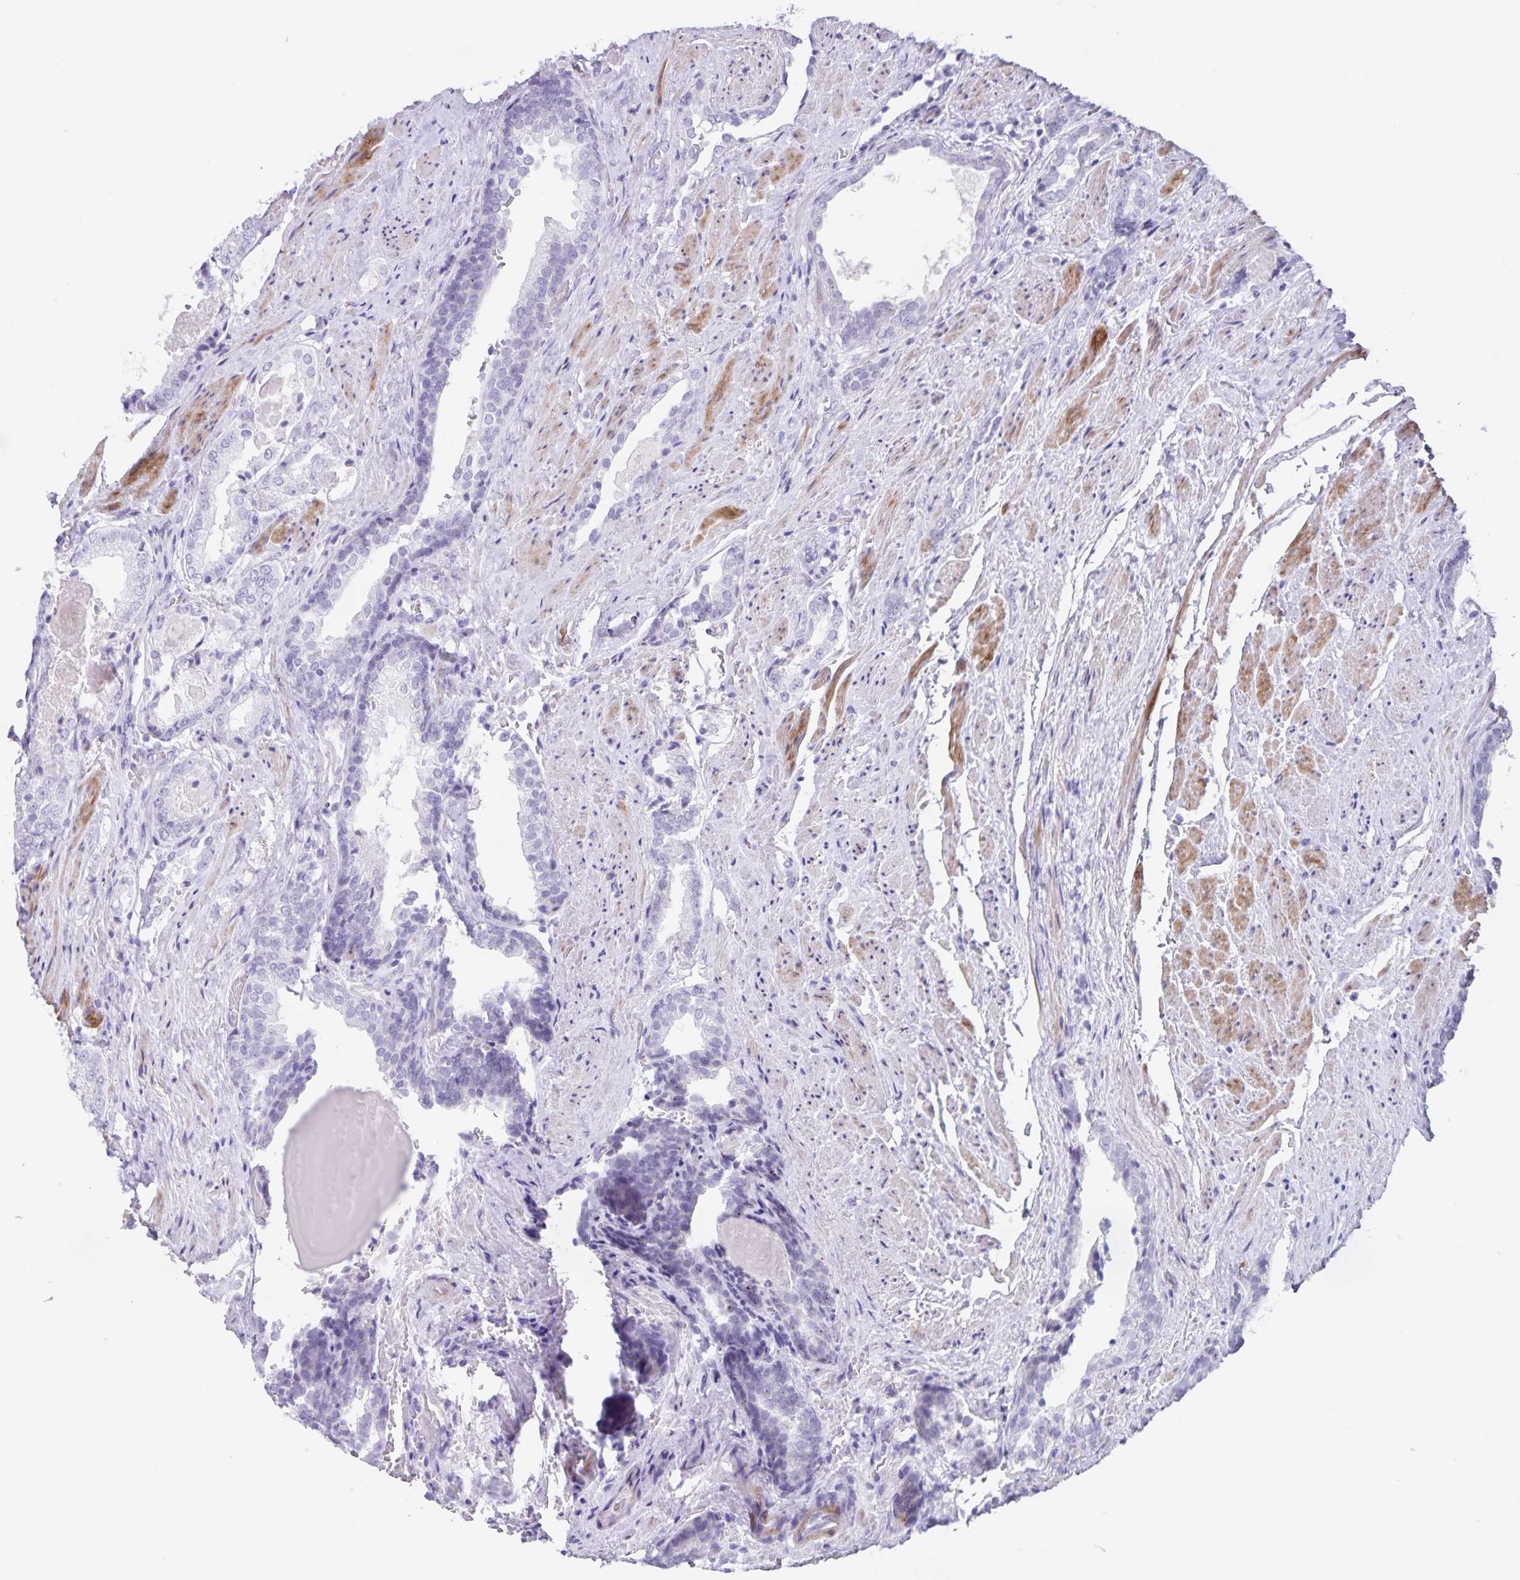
{"staining": {"intensity": "negative", "quantity": "none", "location": "none"}, "tissue": "prostate cancer", "cell_type": "Tumor cells", "image_type": "cancer", "snomed": [{"axis": "morphology", "description": "Adenocarcinoma, High grade"}, {"axis": "topography", "description": "Prostate"}], "caption": "Photomicrograph shows no significant protein staining in tumor cells of prostate cancer.", "gene": "C11orf42", "patient": {"sex": "male", "age": 65}}